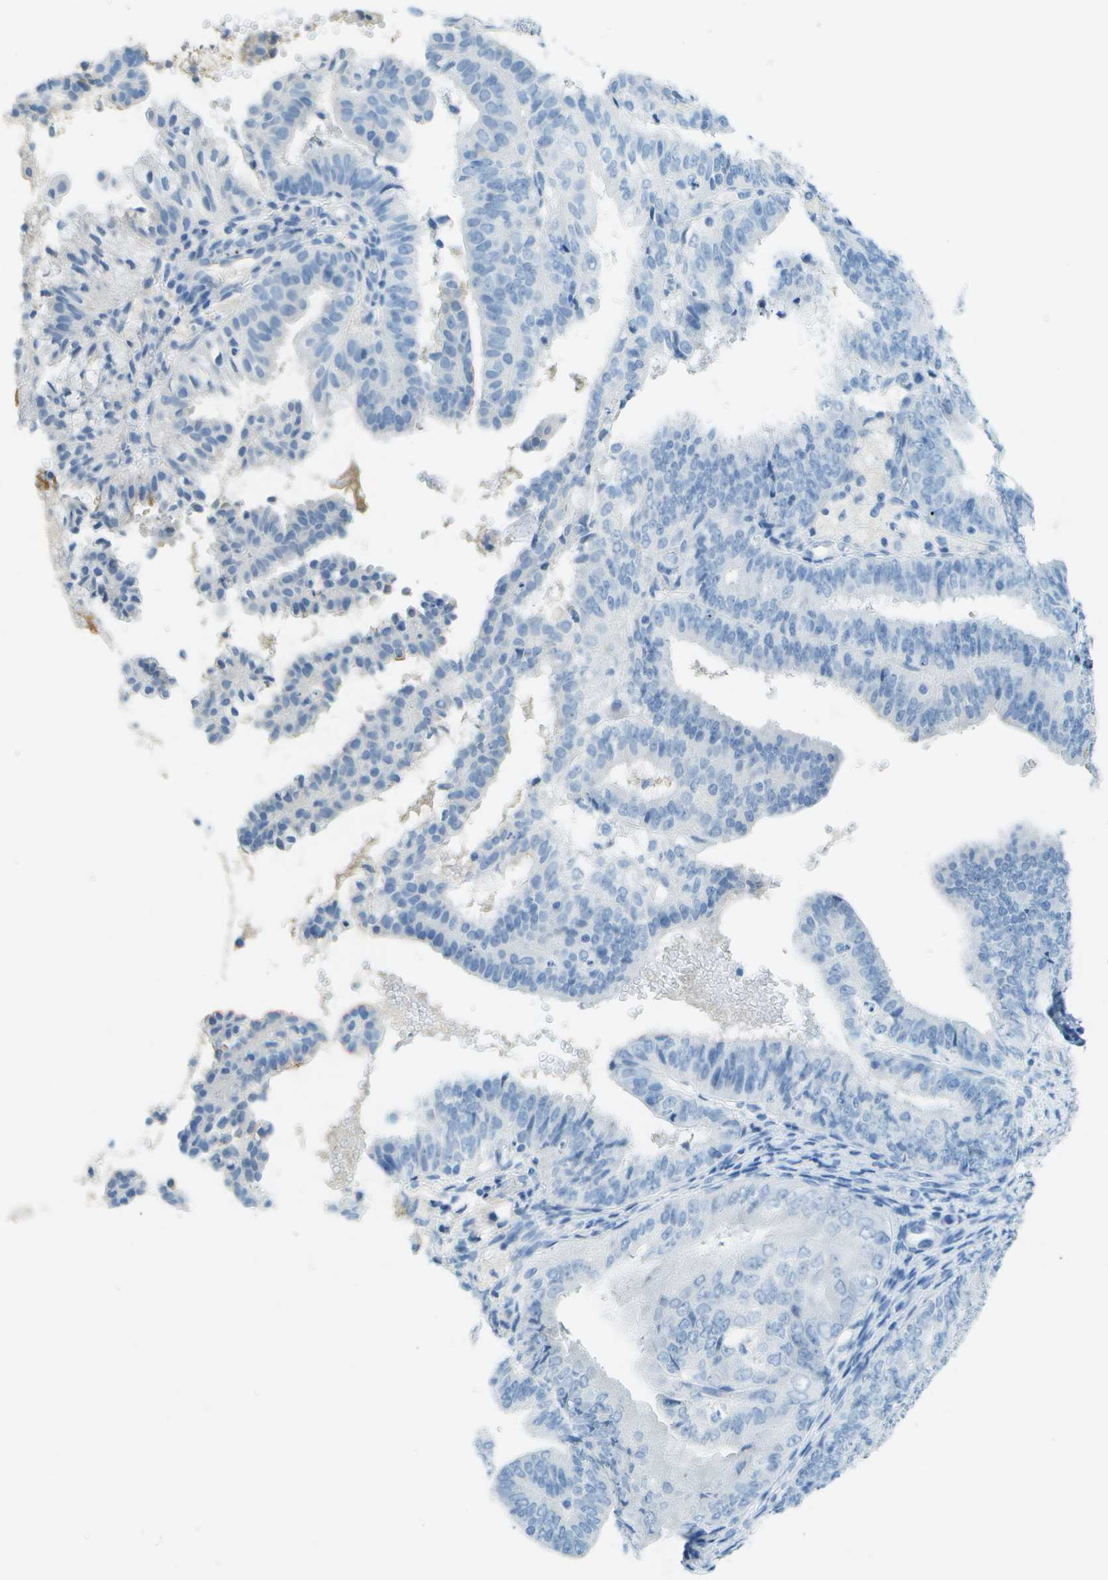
{"staining": {"intensity": "negative", "quantity": "none", "location": "none"}, "tissue": "endometrial cancer", "cell_type": "Tumor cells", "image_type": "cancer", "snomed": [{"axis": "morphology", "description": "Adenocarcinoma, NOS"}, {"axis": "topography", "description": "Endometrium"}], "caption": "IHC image of neoplastic tissue: human endometrial adenocarcinoma stained with DAB displays no significant protein staining in tumor cells.", "gene": "C1S", "patient": {"sex": "female", "age": 63}}